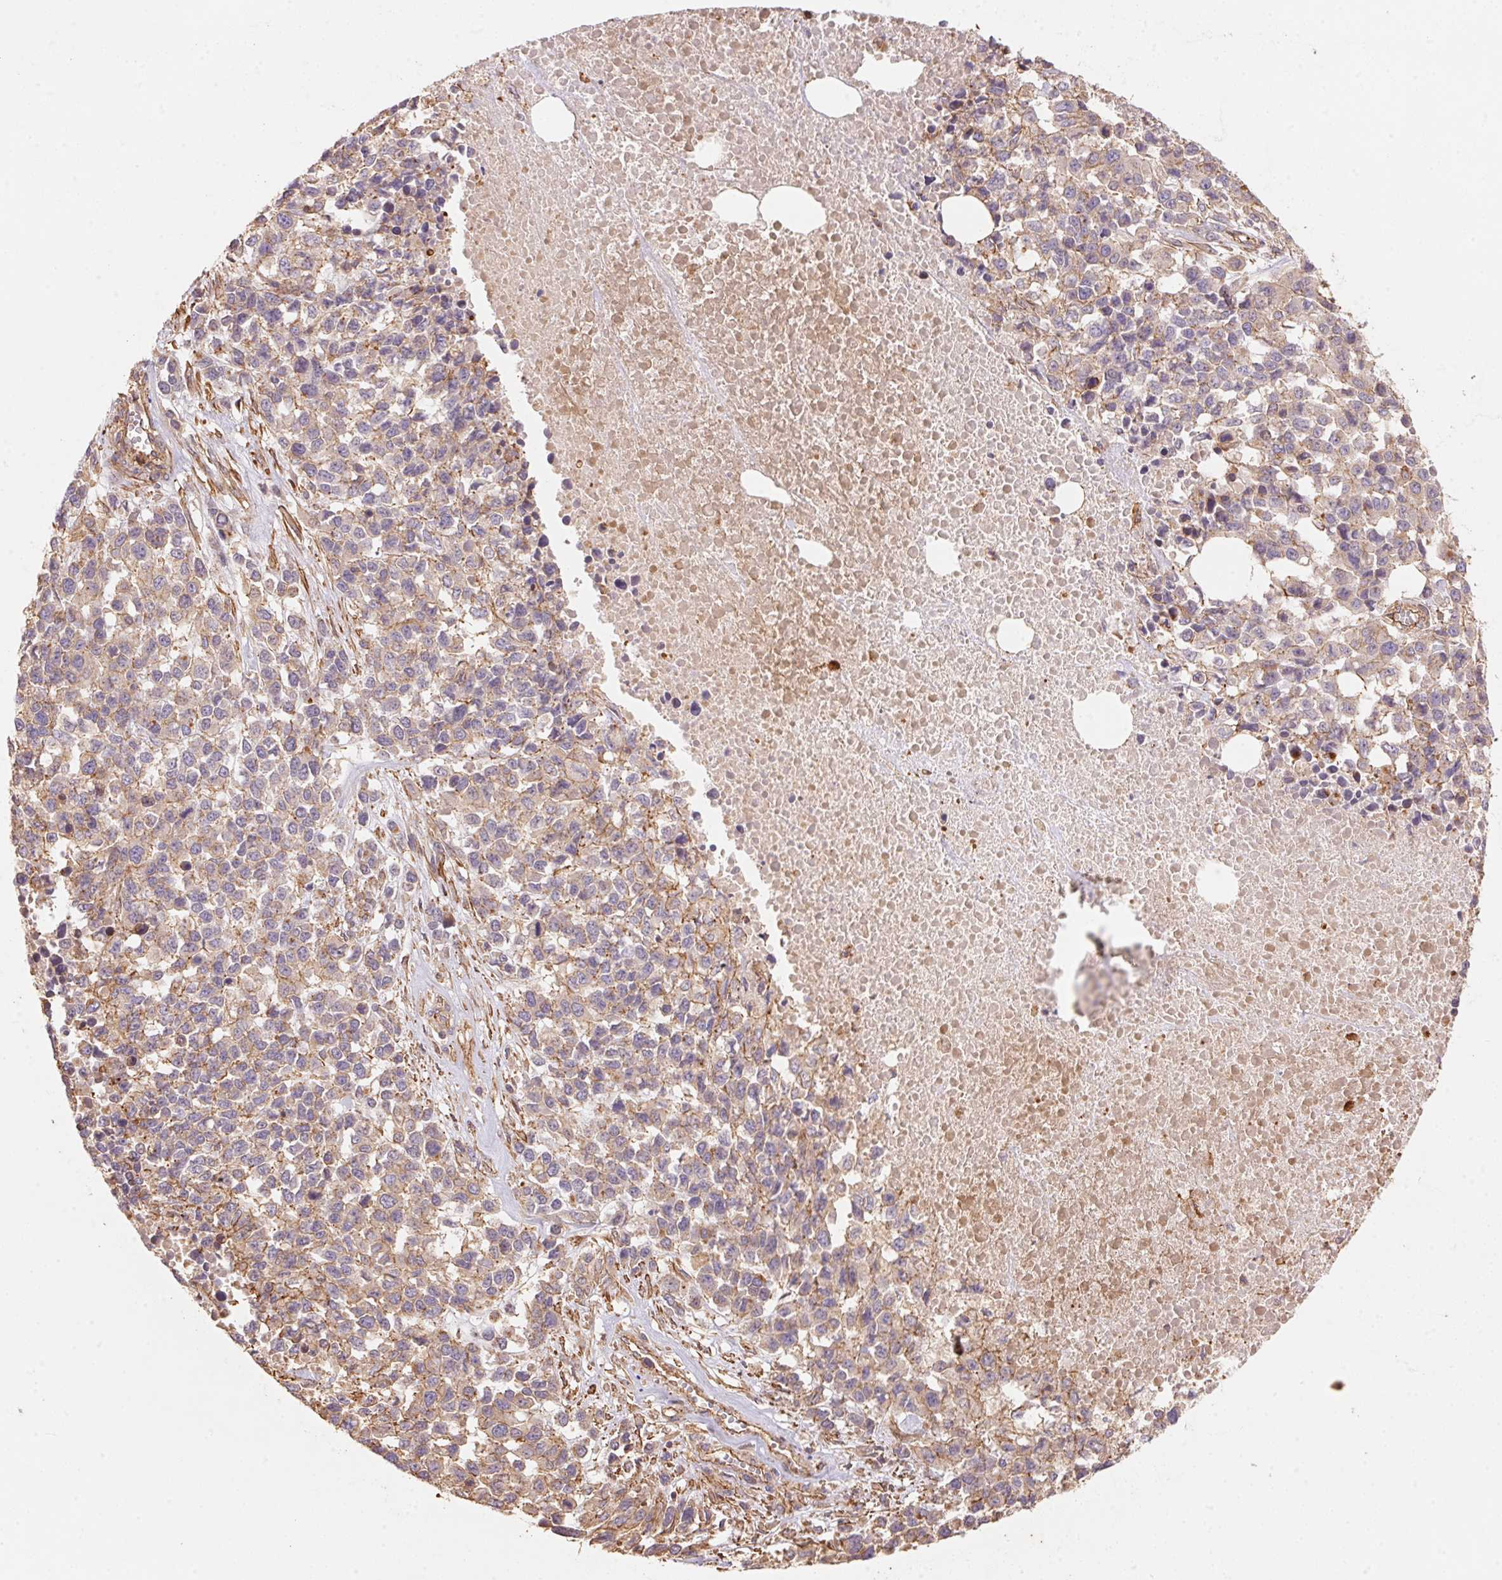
{"staining": {"intensity": "weak", "quantity": "<25%", "location": "cytoplasmic/membranous"}, "tissue": "melanoma", "cell_type": "Tumor cells", "image_type": "cancer", "snomed": [{"axis": "morphology", "description": "Malignant melanoma, Metastatic site"}, {"axis": "topography", "description": "Skin"}], "caption": "Immunohistochemistry photomicrograph of neoplastic tissue: human melanoma stained with DAB (3,3'-diaminobenzidine) reveals no significant protein expression in tumor cells.", "gene": "FRAS1", "patient": {"sex": "male", "age": 84}}